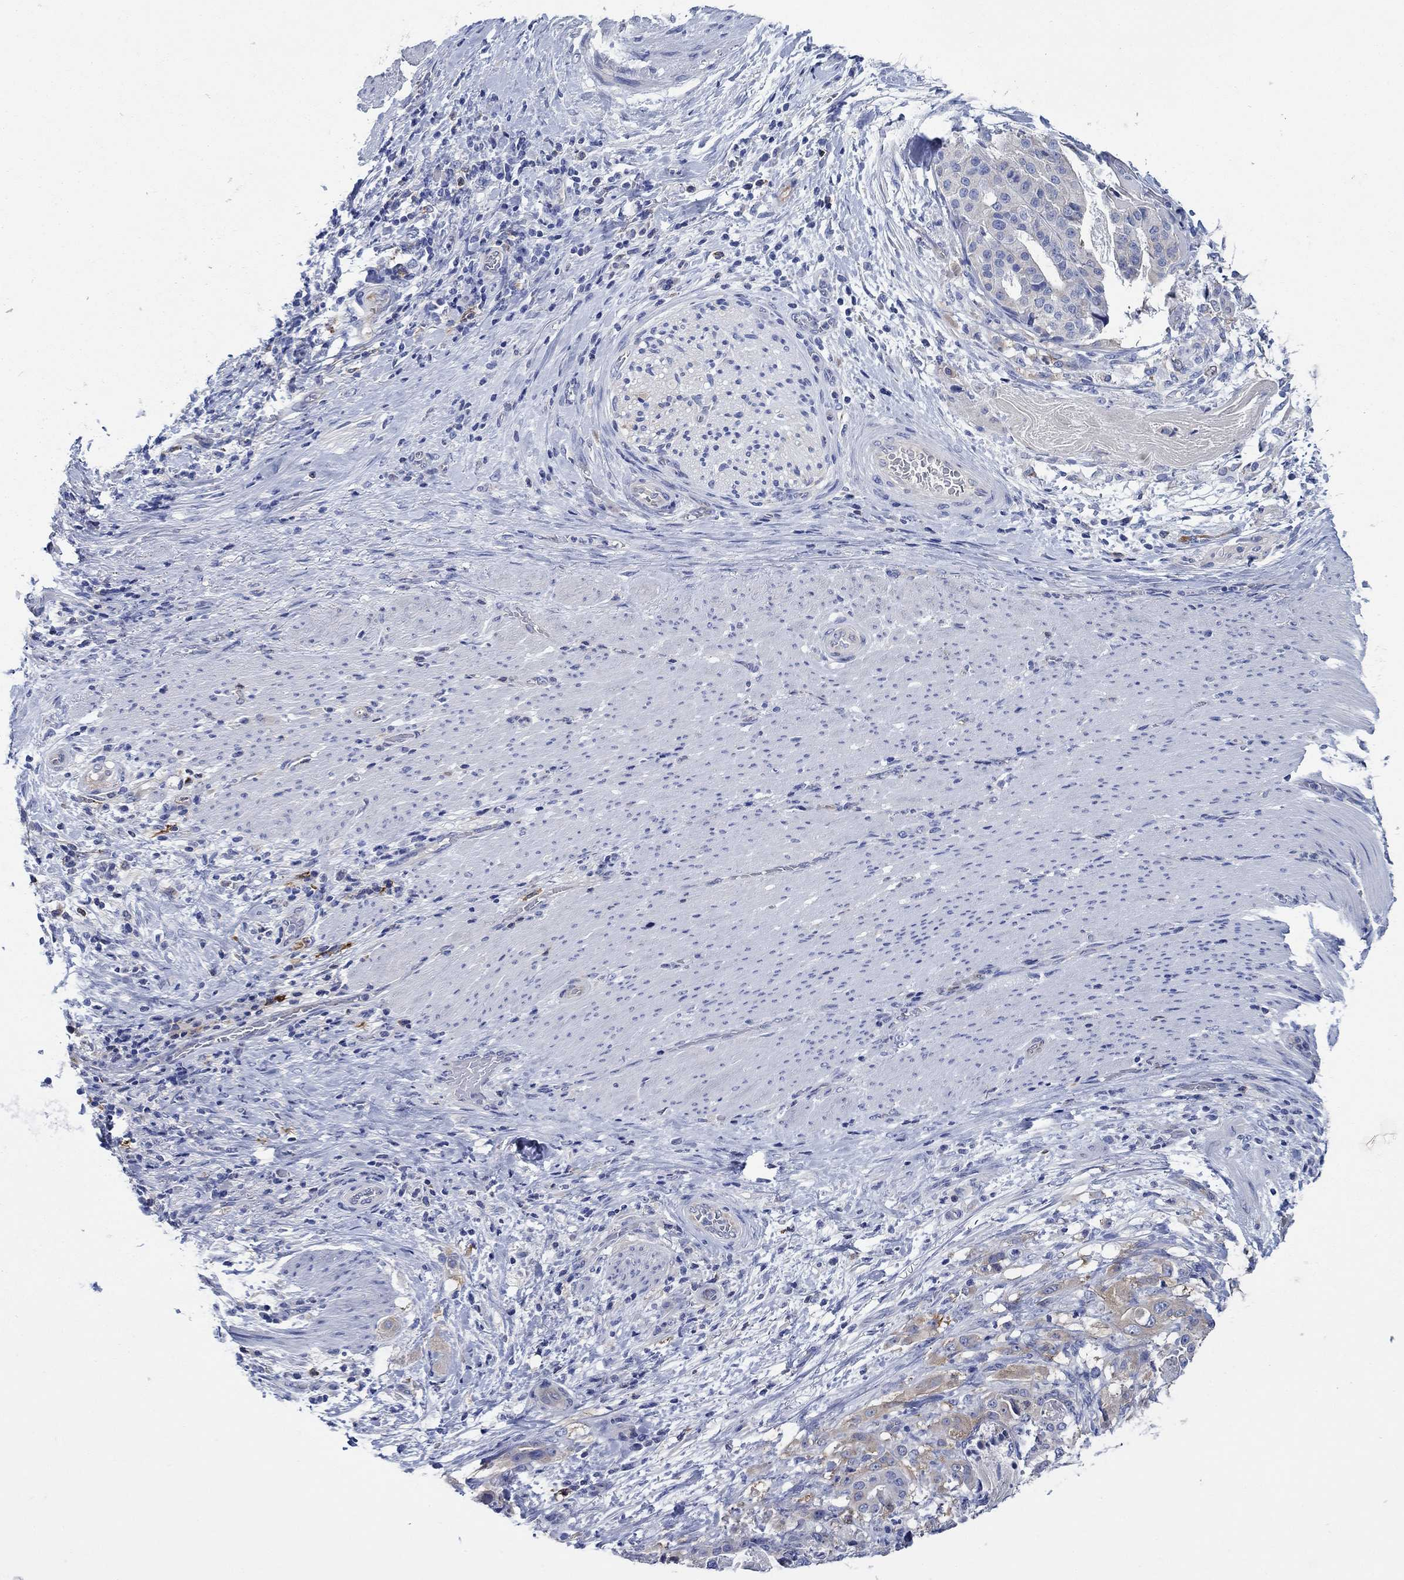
{"staining": {"intensity": "weak", "quantity": "<25%", "location": "cytoplasmic/membranous"}, "tissue": "stomach cancer", "cell_type": "Tumor cells", "image_type": "cancer", "snomed": [{"axis": "morphology", "description": "Adenocarcinoma, NOS"}, {"axis": "topography", "description": "Stomach"}], "caption": "Immunohistochemical staining of human stomach cancer displays no significant staining in tumor cells. The staining was performed using DAB (3,3'-diaminobenzidine) to visualize the protein expression in brown, while the nuclei were stained in blue with hematoxylin (Magnification: 20x).", "gene": "TRIM16", "patient": {"sex": "male", "age": 48}}